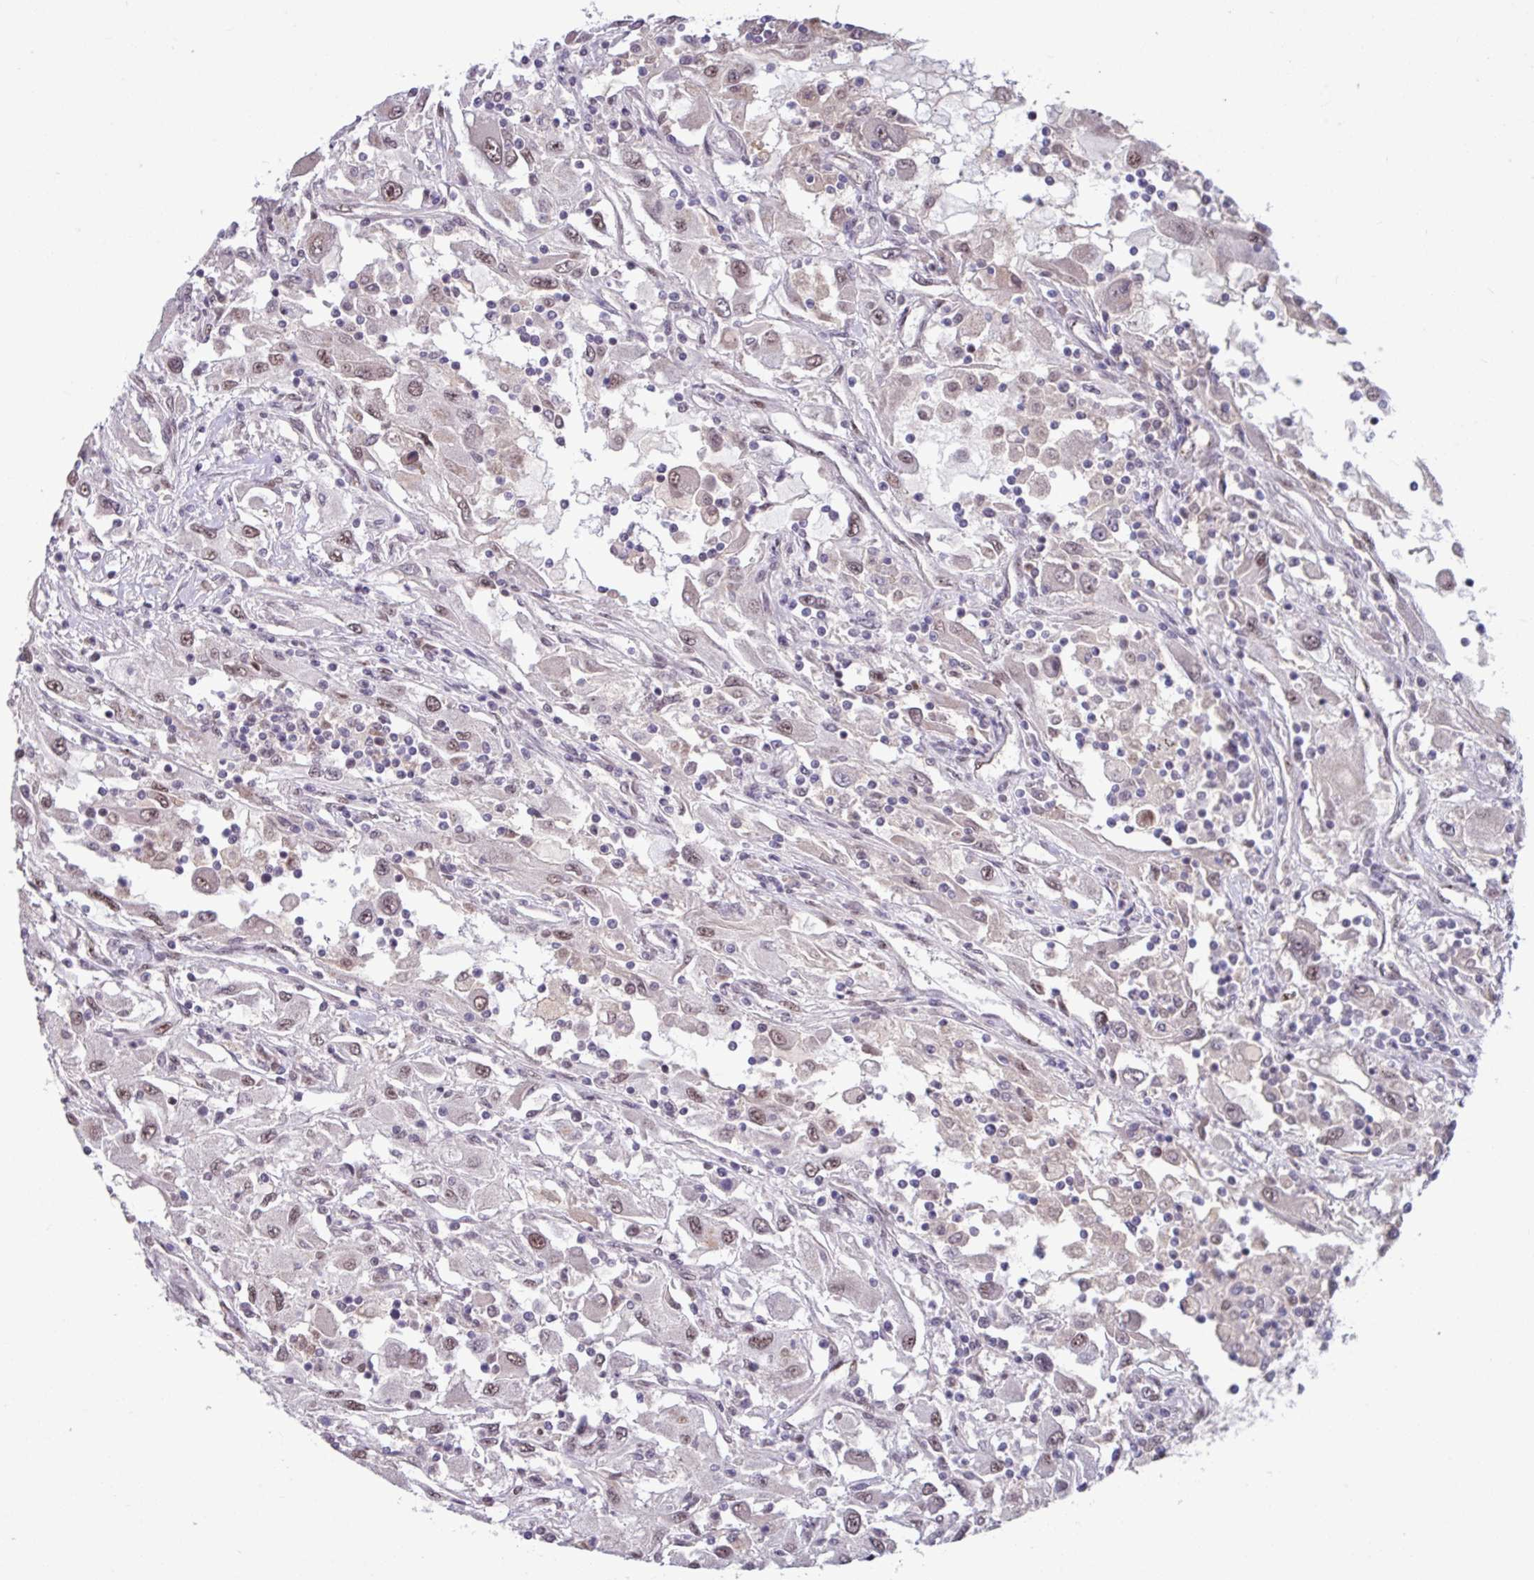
{"staining": {"intensity": "weak", "quantity": "25%-75%", "location": "nuclear"}, "tissue": "renal cancer", "cell_type": "Tumor cells", "image_type": "cancer", "snomed": [{"axis": "morphology", "description": "Adenocarcinoma, NOS"}, {"axis": "topography", "description": "Kidney"}], "caption": "The image reveals immunohistochemical staining of adenocarcinoma (renal). There is weak nuclear positivity is identified in about 25%-75% of tumor cells. Nuclei are stained in blue.", "gene": "TDG", "patient": {"sex": "female", "age": 67}}